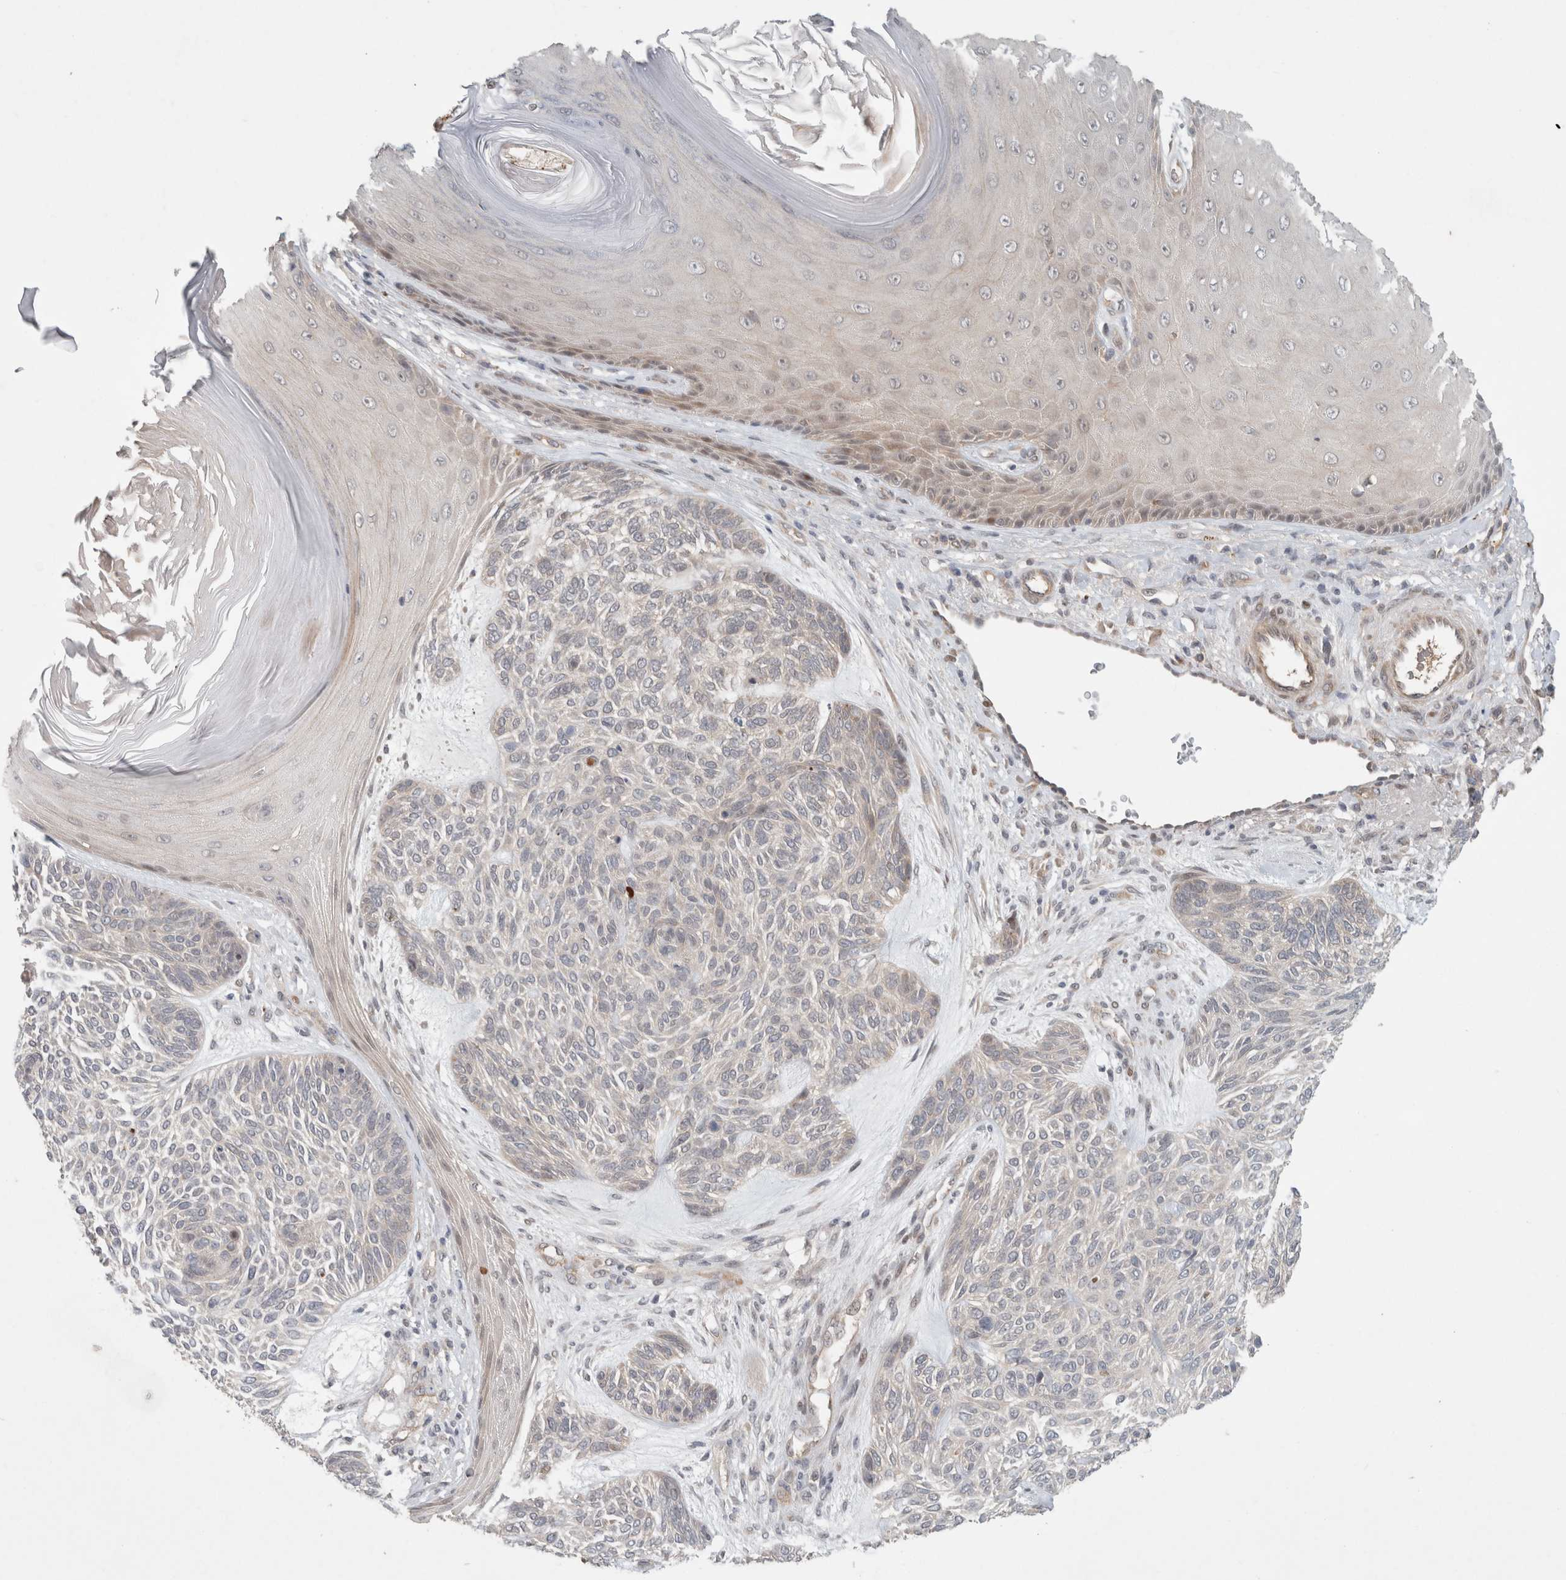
{"staining": {"intensity": "negative", "quantity": "none", "location": "none"}, "tissue": "skin cancer", "cell_type": "Tumor cells", "image_type": "cancer", "snomed": [{"axis": "morphology", "description": "Basal cell carcinoma"}, {"axis": "topography", "description": "Skin"}], "caption": "IHC histopathology image of neoplastic tissue: human skin cancer (basal cell carcinoma) stained with DAB (3,3'-diaminobenzidine) shows no significant protein expression in tumor cells.", "gene": "RASAL2", "patient": {"sex": "male", "age": 55}}